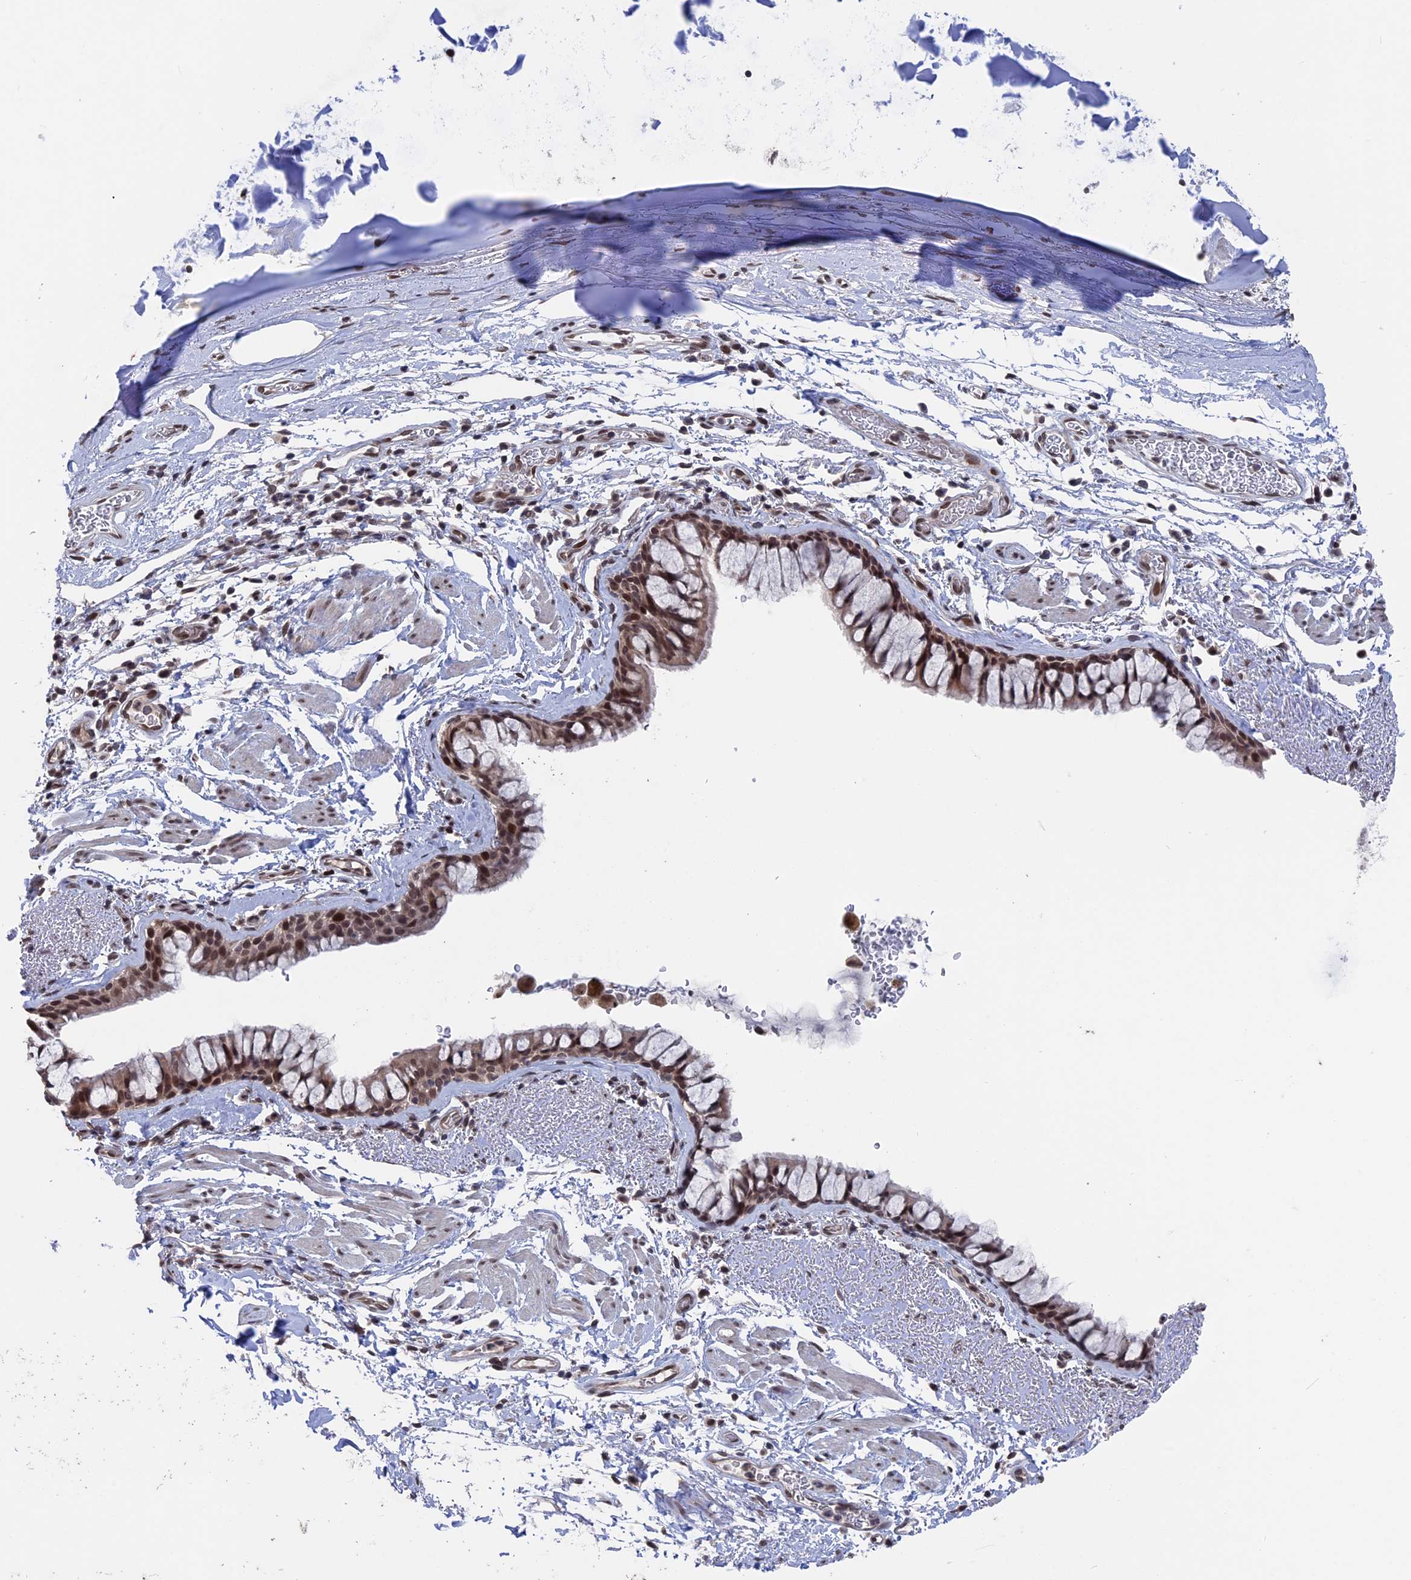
{"staining": {"intensity": "moderate", "quantity": ">75%", "location": "nuclear"}, "tissue": "bronchus", "cell_type": "Respiratory epithelial cells", "image_type": "normal", "snomed": [{"axis": "morphology", "description": "Normal tissue, NOS"}, {"axis": "topography", "description": "Bronchus"}], "caption": "Immunohistochemistry of benign human bronchus displays medium levels of moderate nuclear expression in about >75% of respiratory epithelial cells. (Brightfield microscopy of DAB IHC at high magnification).", "gene": "NR2C2AP", "patient": {"sex": "male", "age": 65}}